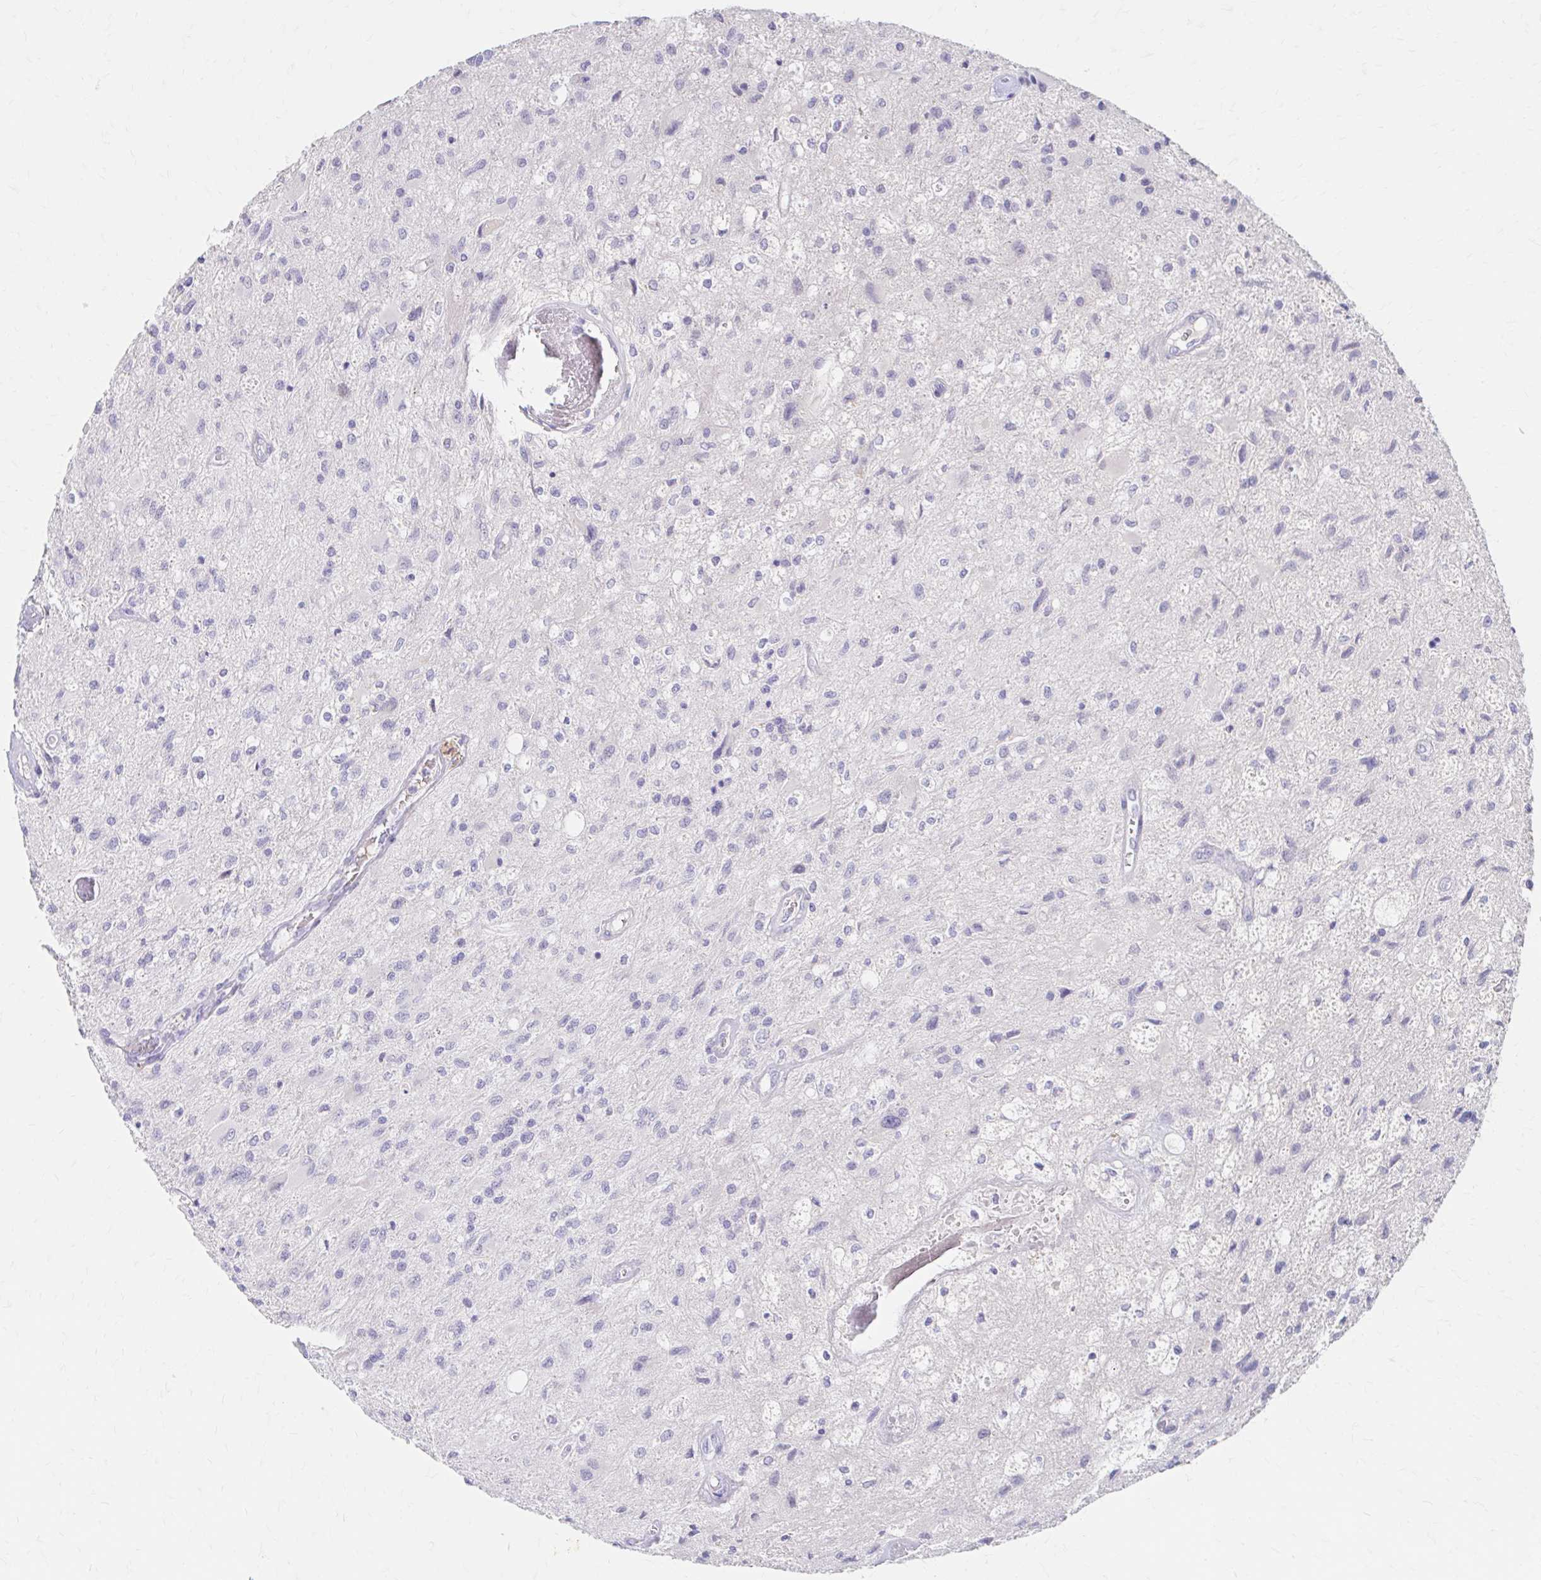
{"staining": {"intensity": "negative", "quantity": "none", "location": "none"}, "tissue": "glioma", "cell_type": "Tumor cells", "image_type": "cancer", "snomed": [{"axis": "morphology", "description": "Glioma, malignant, High grade"}, {"axis": "topography", "description": "Brain"}], "caption": "Immunohistochemistry (IHC) of high-grade glioma (malignant) demonstrates no expression in tumor cells. Nuclei are stained in blue.", "gene": "AZGP1", "patient": {"sex": "female", "age": 70}}